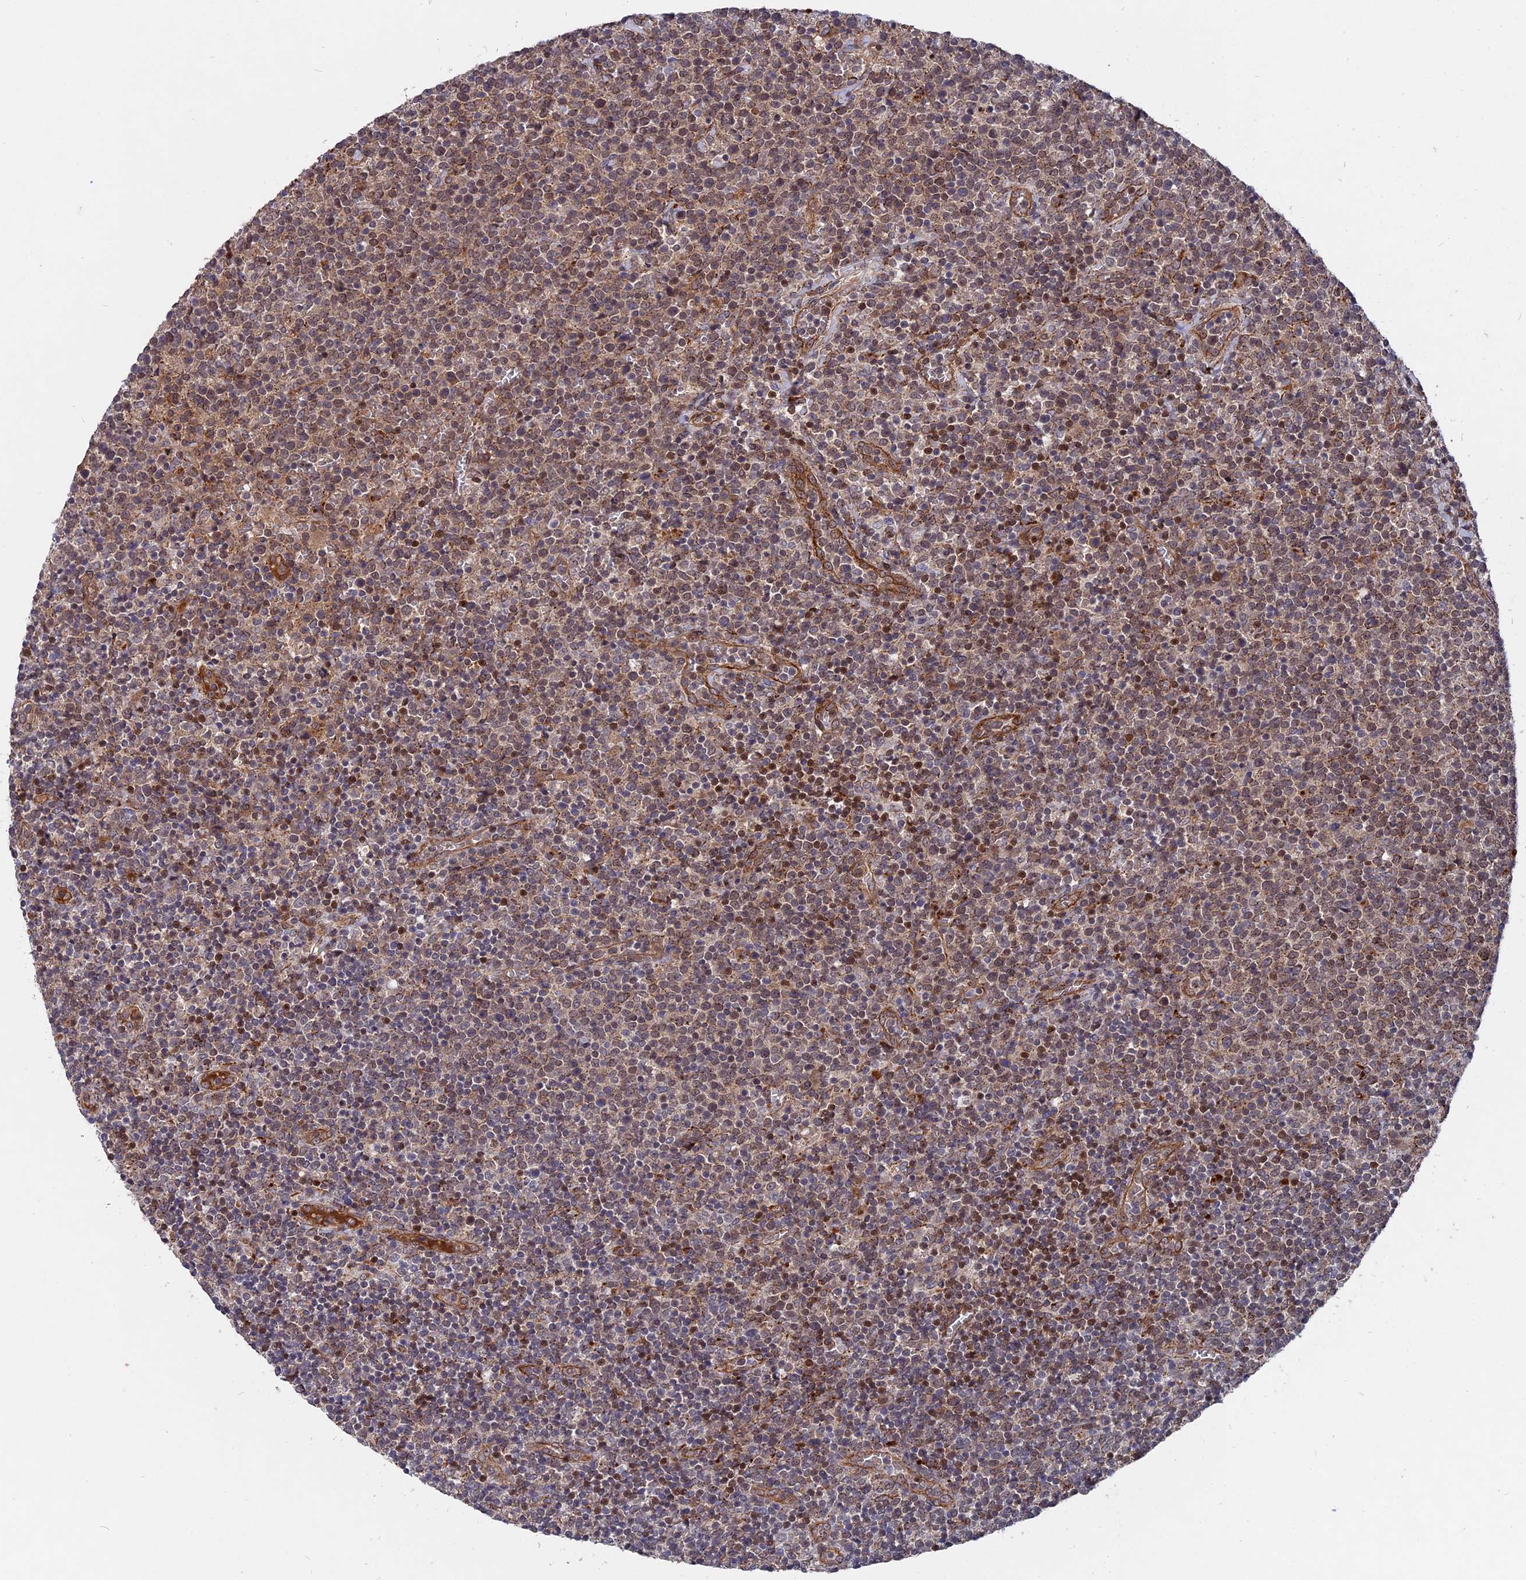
{"staining": {"intensity": "weak", "quantity": "25%-75%", "location": "nuclear"}, "tissue": "lymphoma", "cell_type": "Tumor cells", "image_type": "cancer", "snomed": [{"axis": "morphology", "description": "Malignant lymphoma, non-Hodgkin's type, High grade"}, {"axis": "topography", "description": "Lymph node"}], "caption": "This image reveals immunohistochemistry (IHC) staining of malignant lymphoma, non-Hodgkin's type (high-grade), with low weak nuclear expression in about 25%-75% of tumor cells.", "gene": "NOSIP", "patient": {"sex": "male", "age": 61}}